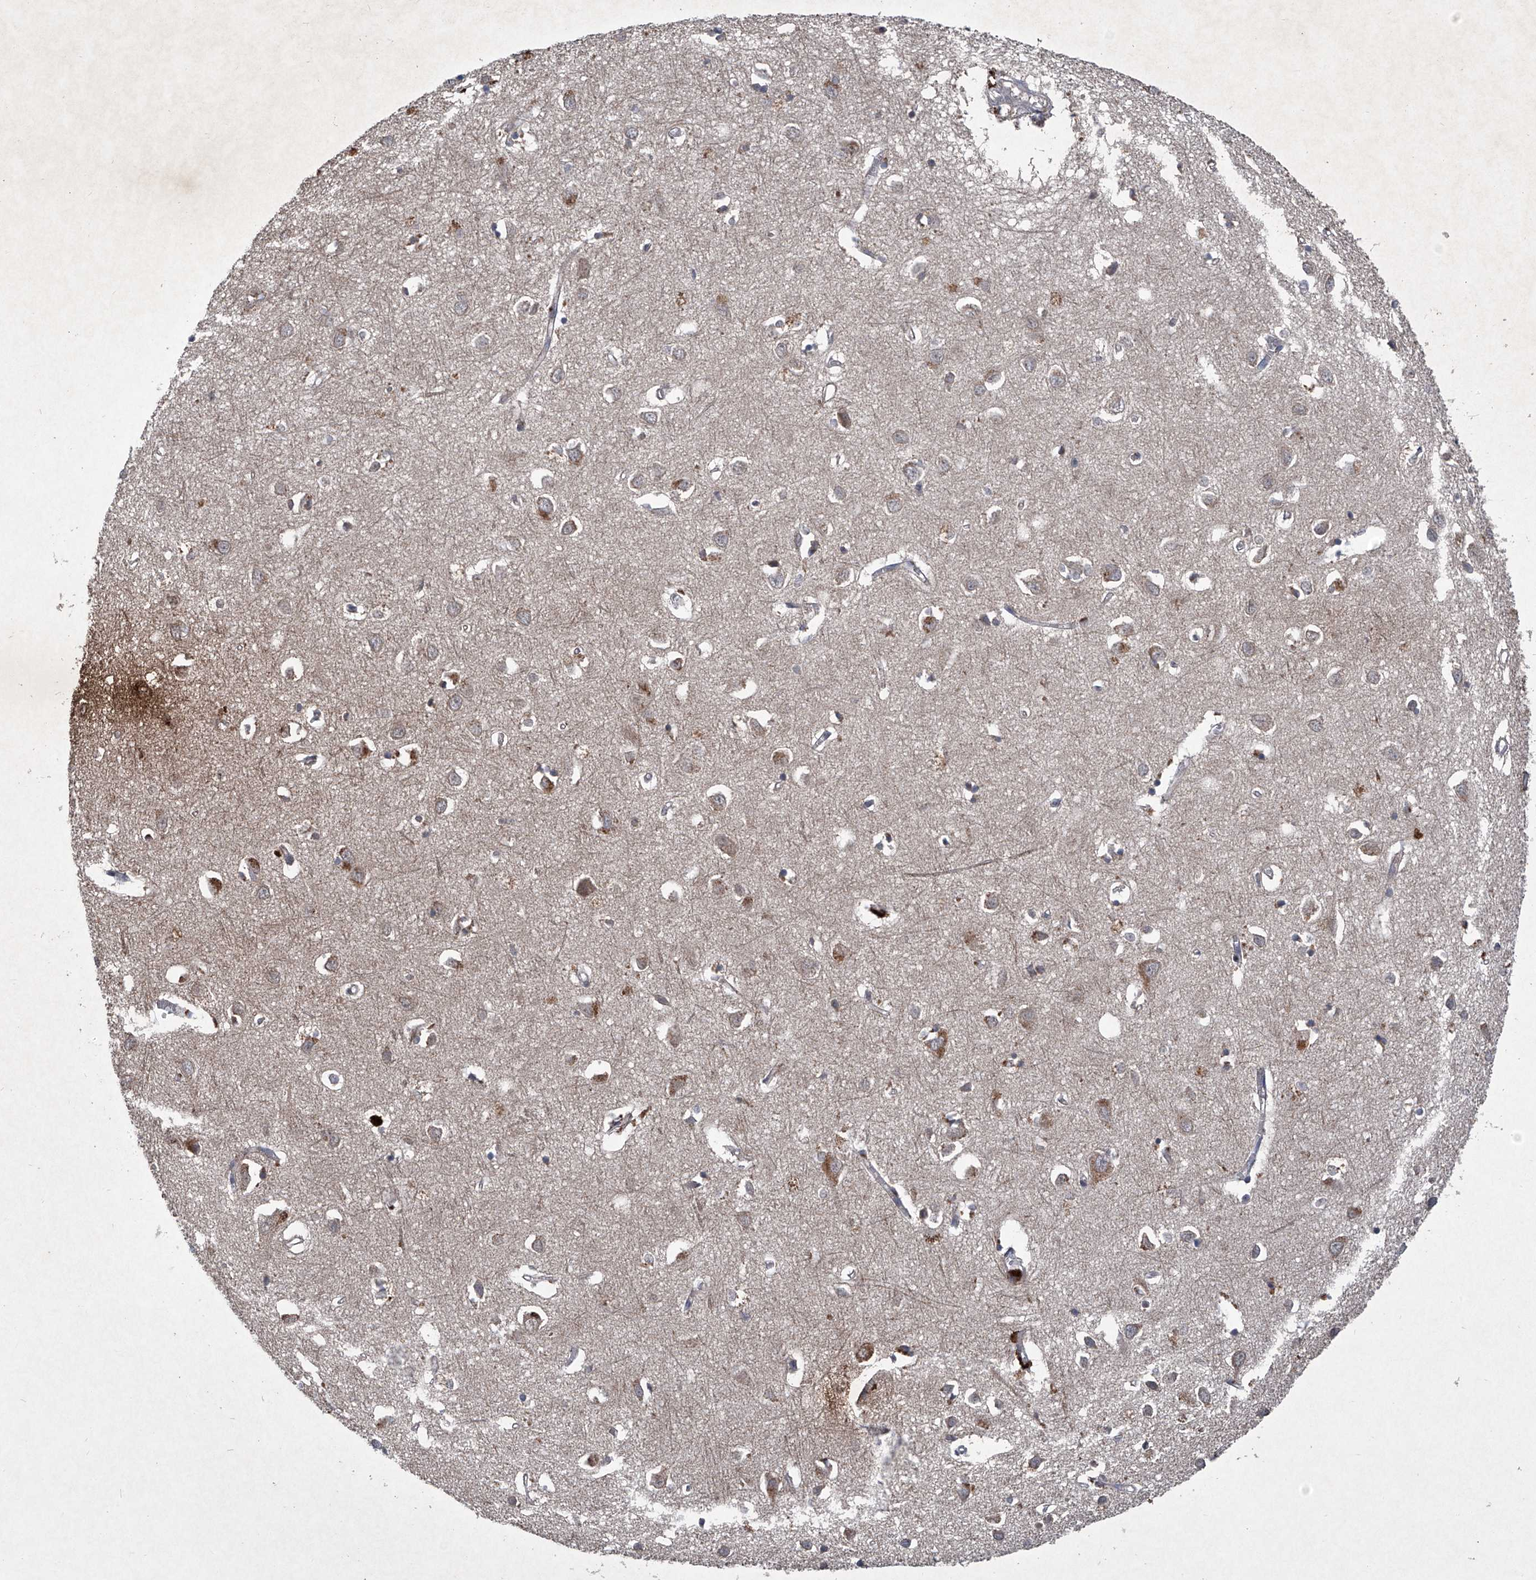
{"staining": {"intensity": "negative", "quantity": "none", "location": "none"}, "tissue": "cerebral cortex", "cell_type": "Endothelial cells", "image_type": "normal", "snomed": [{"axis": "morphology", "description": "Normal tissue, NOS"}, {"axis": "topography", "description": "Cerebral cortex"}], "caption": "Immunohistochemical staining of normal cerebral cortex shows no significant positivity in endothelial cells.", "gene": "SUMF2", "patient": {"sex": "female", "age": 64}}